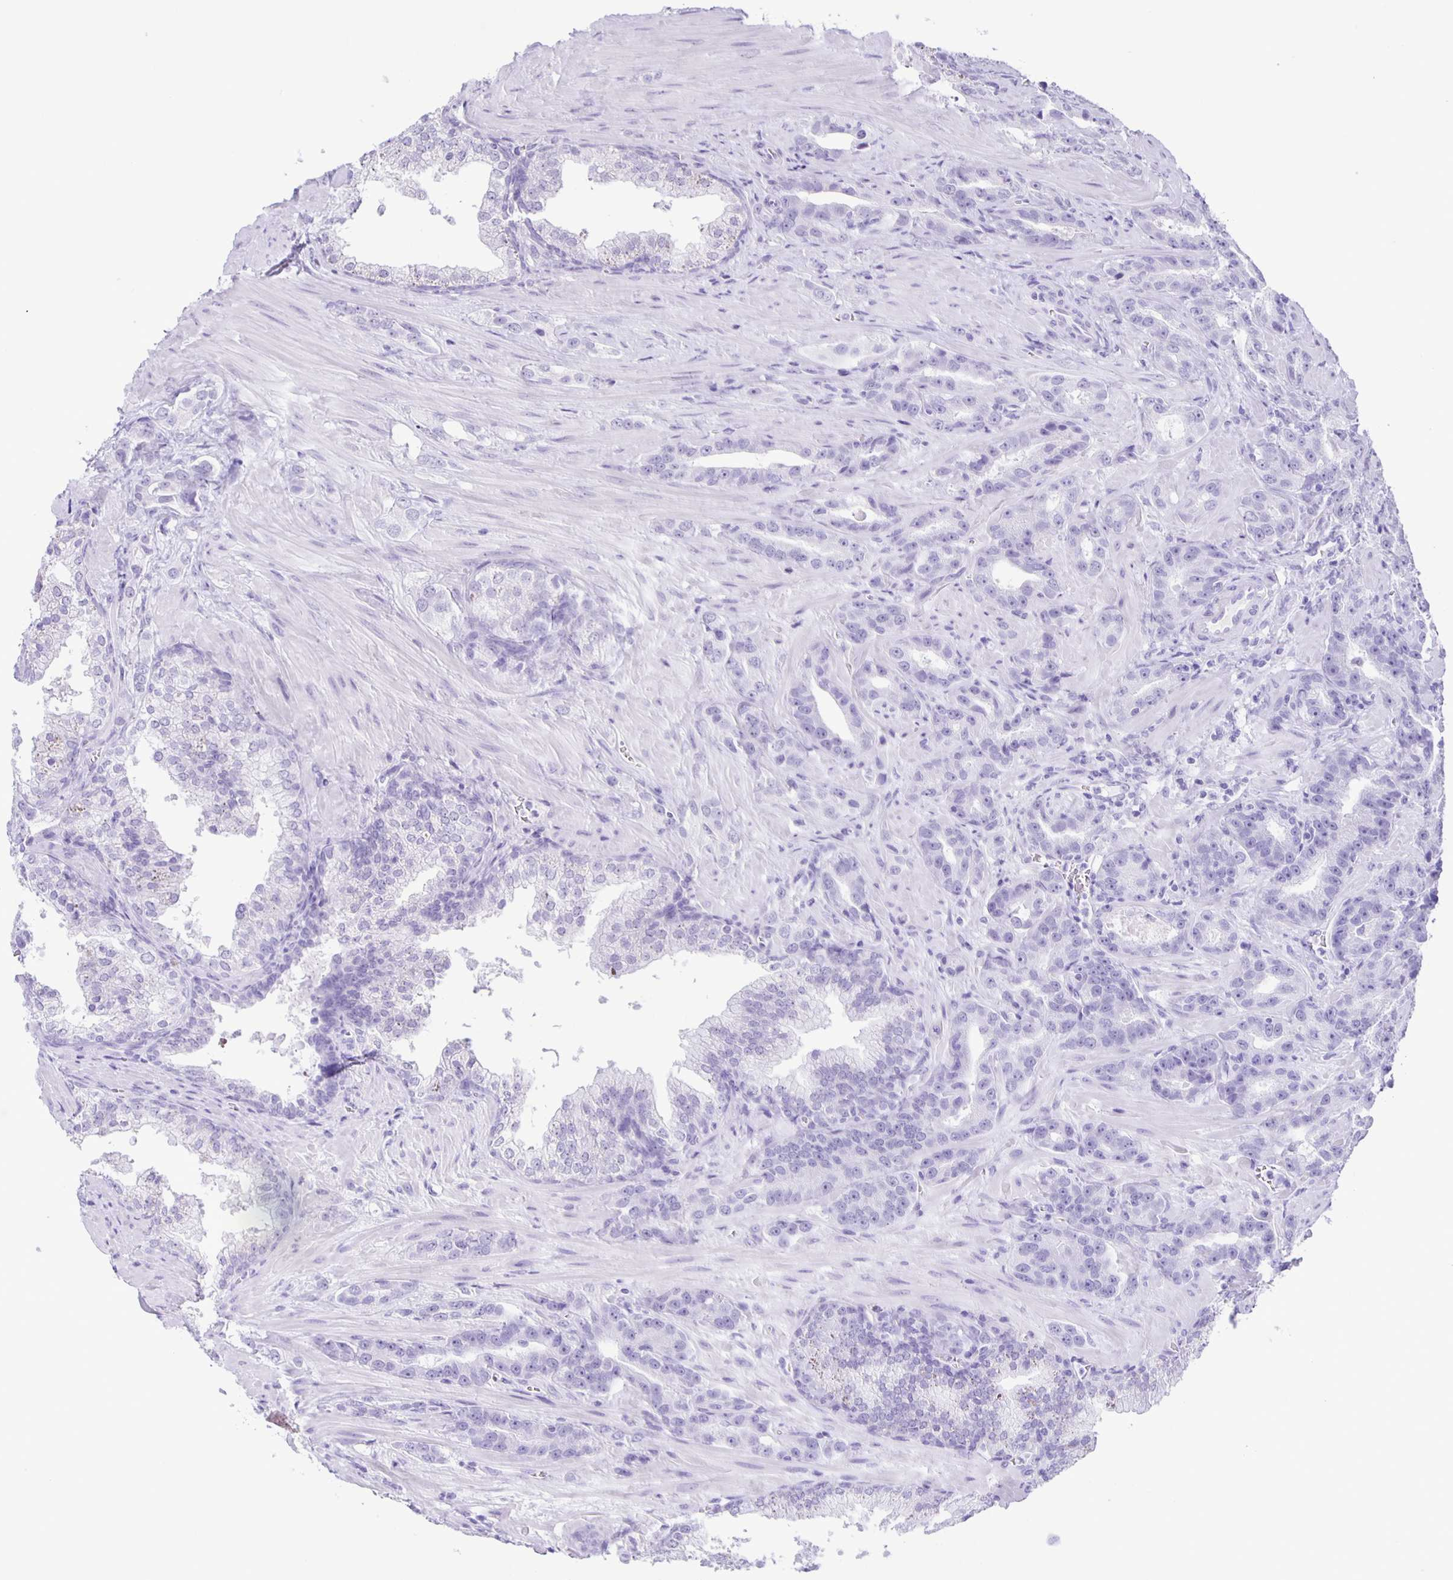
{"staining": {"intensity": "negative", "quantity": "none", "location": "none"}, "tissue": "prostate cancer", "cell_type": "Tumor cells", "image_type": "cancer", "snomed": [{"axis": "morphology", "description": "Adenocarcinoma, High grade"}, {"axis": "topography", "description": "Prostate"}], "caption": "Immunohistochemical staining of prostate cancer (adenocarcinoma (high-grade)) shows no significant staining in tumor cells.", "gene": "EZHIP", "patient": {"sex": "male", "age": 65}}